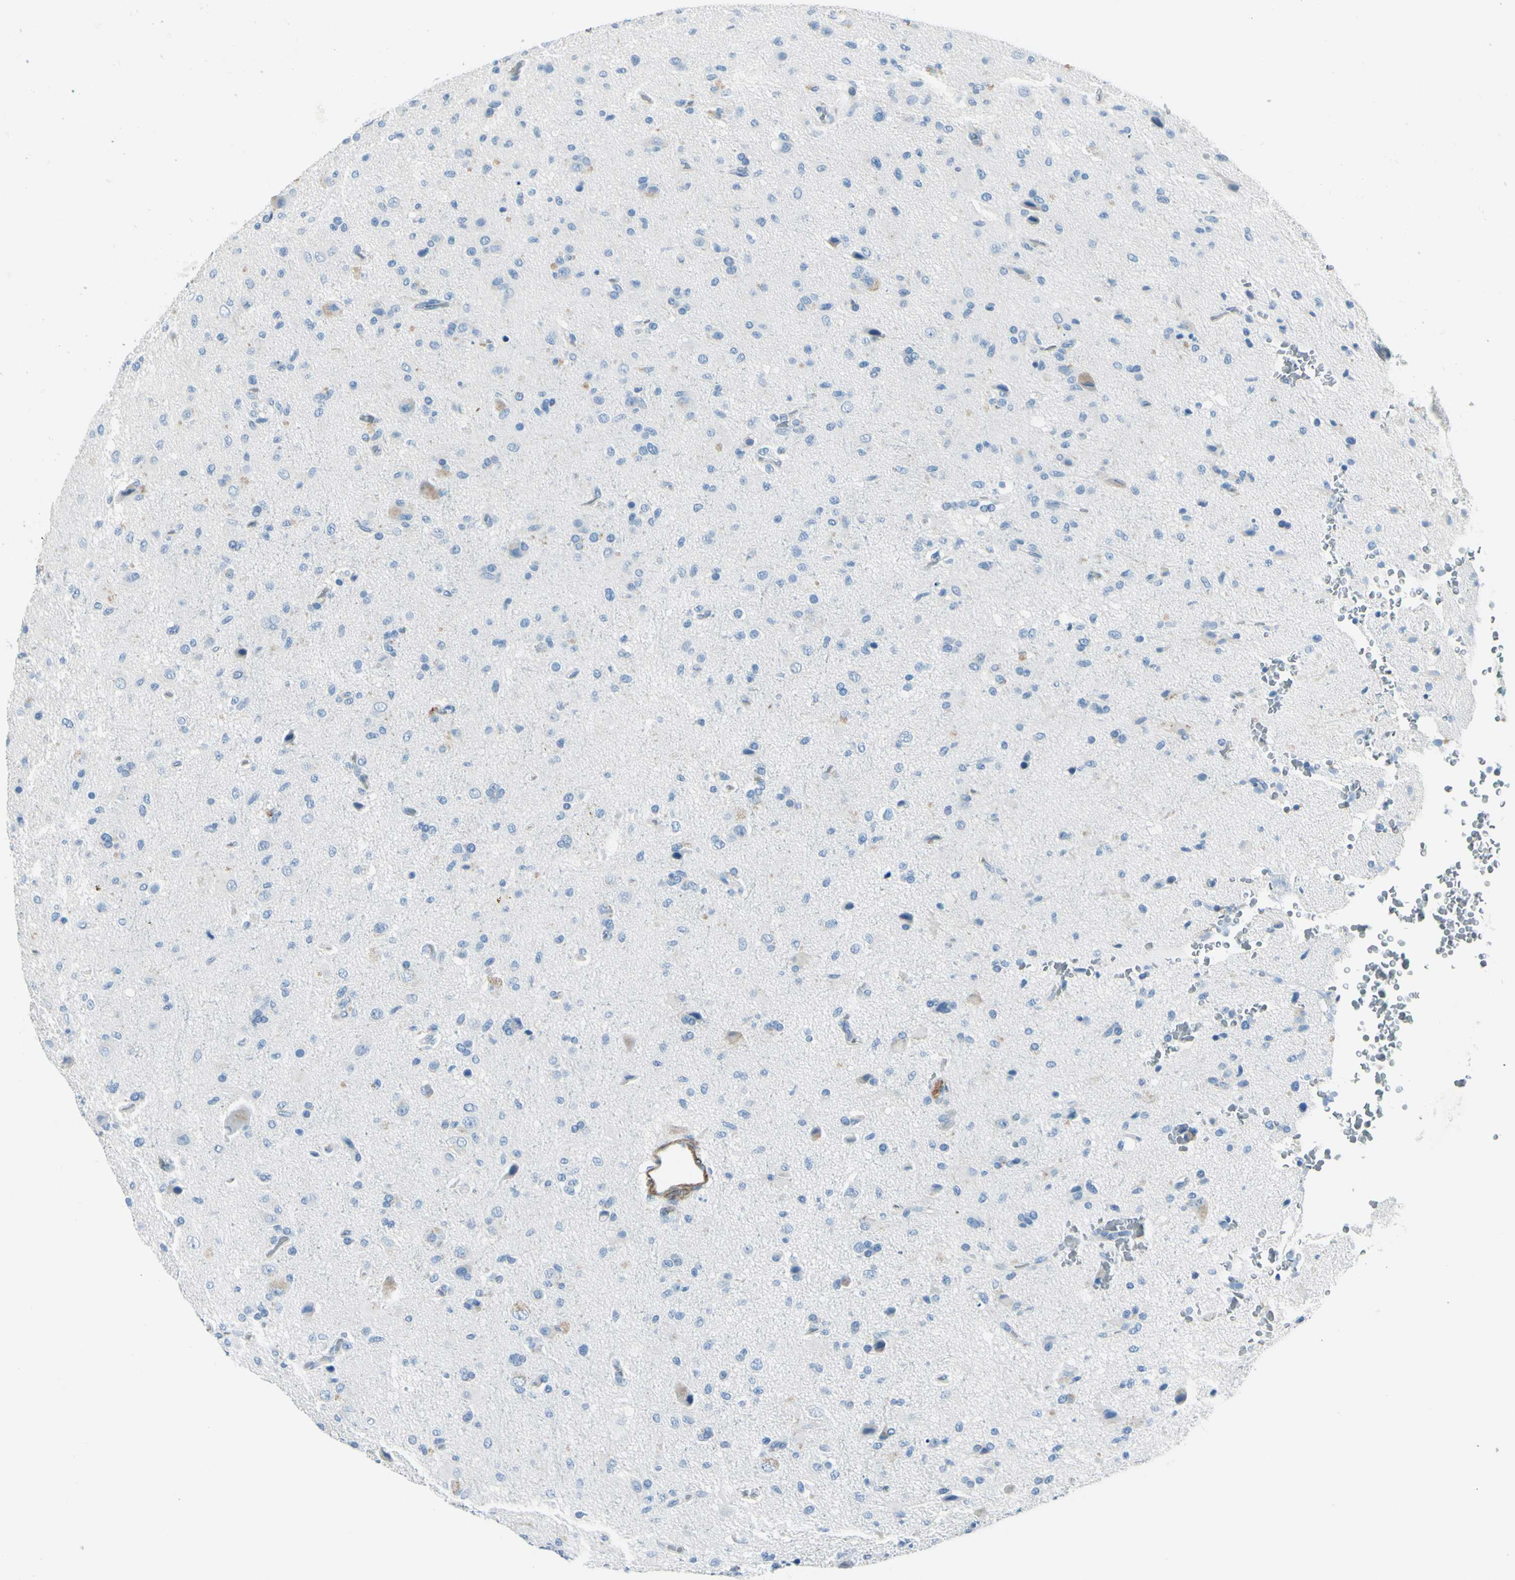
{"staining": {"intensity": "negative", "quantity": "none", "location": "none"}, "tissue": "glioma", "cell_type": "Tumor cells", "image_type": "cancer", "snomed": [{"axis": "morphology", "description": "Glioma, malignant, High grade"}, {"axis": "topography", "description": "Brain"}], "caption": "This is a image of immunohistochemistry staining of malignant glioma (high-grade), which shows no expression in tumor cells.", "gene": "CDH15", "patient": {"sex": "male", "age": 71}}